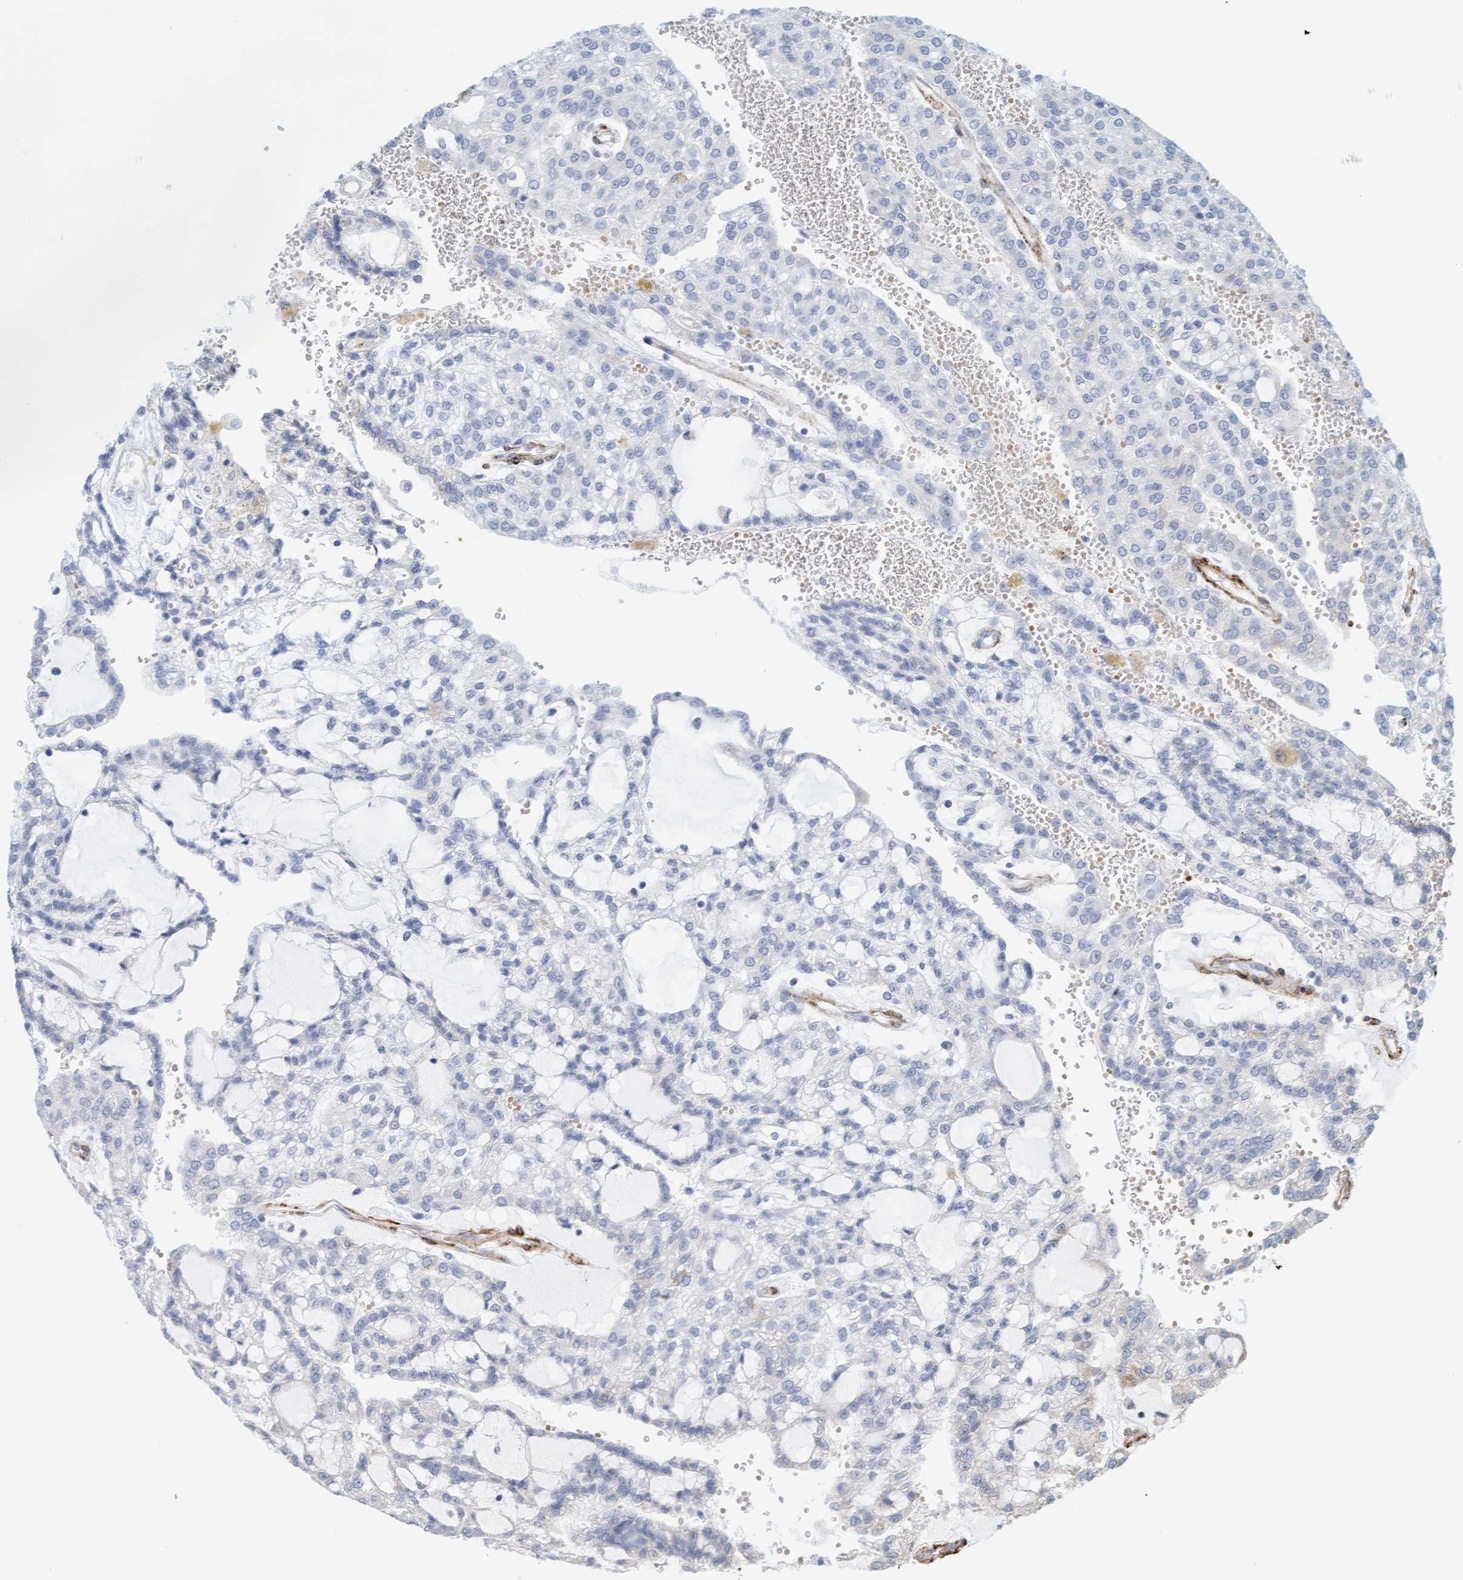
{"staining": {"intensity": "negative", "quantity": "none", "location": "none"}, "tissue": "renal cancer", "cell_type": "Tumor cells", "image_type": "cancer", "snomed": [{"axis": "morphology", "description": "Adenocarcinoma, NOS"}, {"axis": "topography", "description": "Kidney"}], "caption": "Protein analysis of renal adenocarcinoma exhibits no significant positivity in tumor cells.", "gene": "MAP1B", "patient": {"sex": "male", "age": 63}}